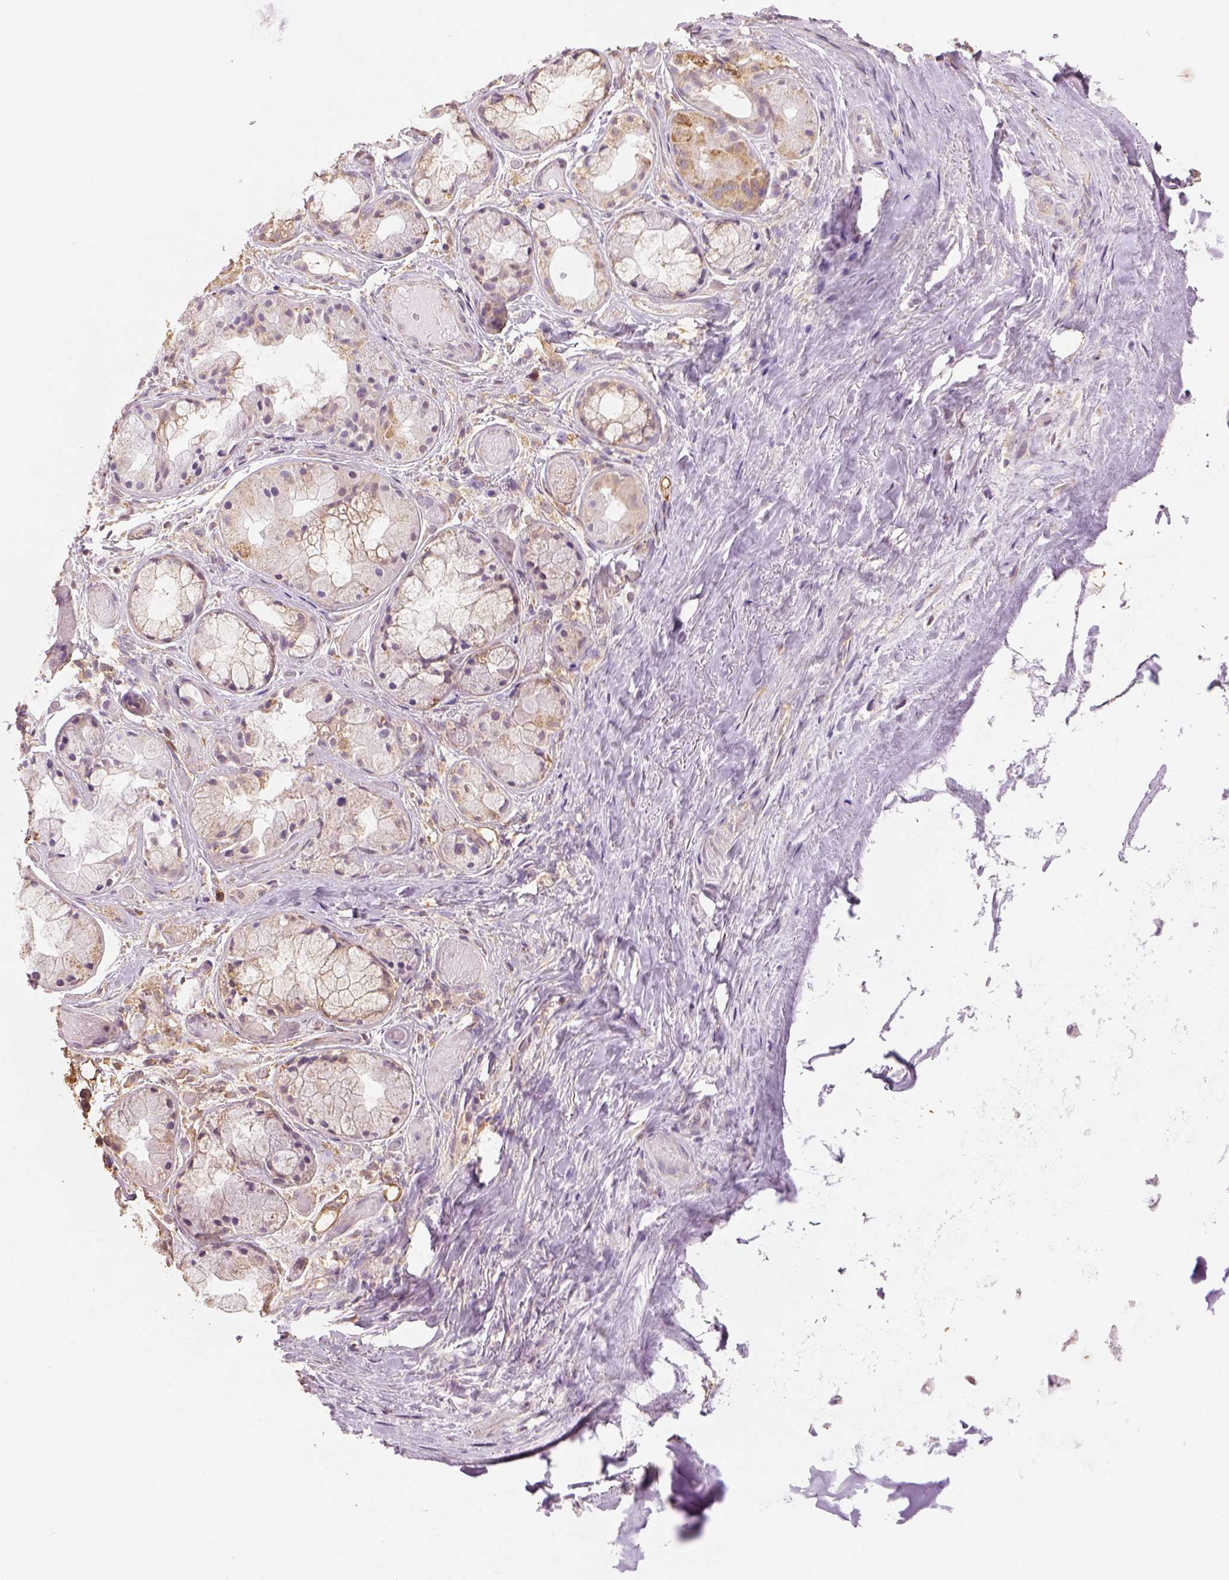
{"staining": {"intensity": "negative", "quantity": "none", "location": "none"}, "tissue": "soft tissue", "cell_type": "Fibroblasts", "image_type": "normal", "snomed": [{"axis": "morphology", "description": "Normal tissue, NOS"}, {"axis": "topography", "description": "Cartilage tissue"}], "caption": "Soft tissue stained for a protein using IHC displays no positivity fibroblasts.", "gene": "AP2B1", "patient": {"sex": "male", "age": 62}}